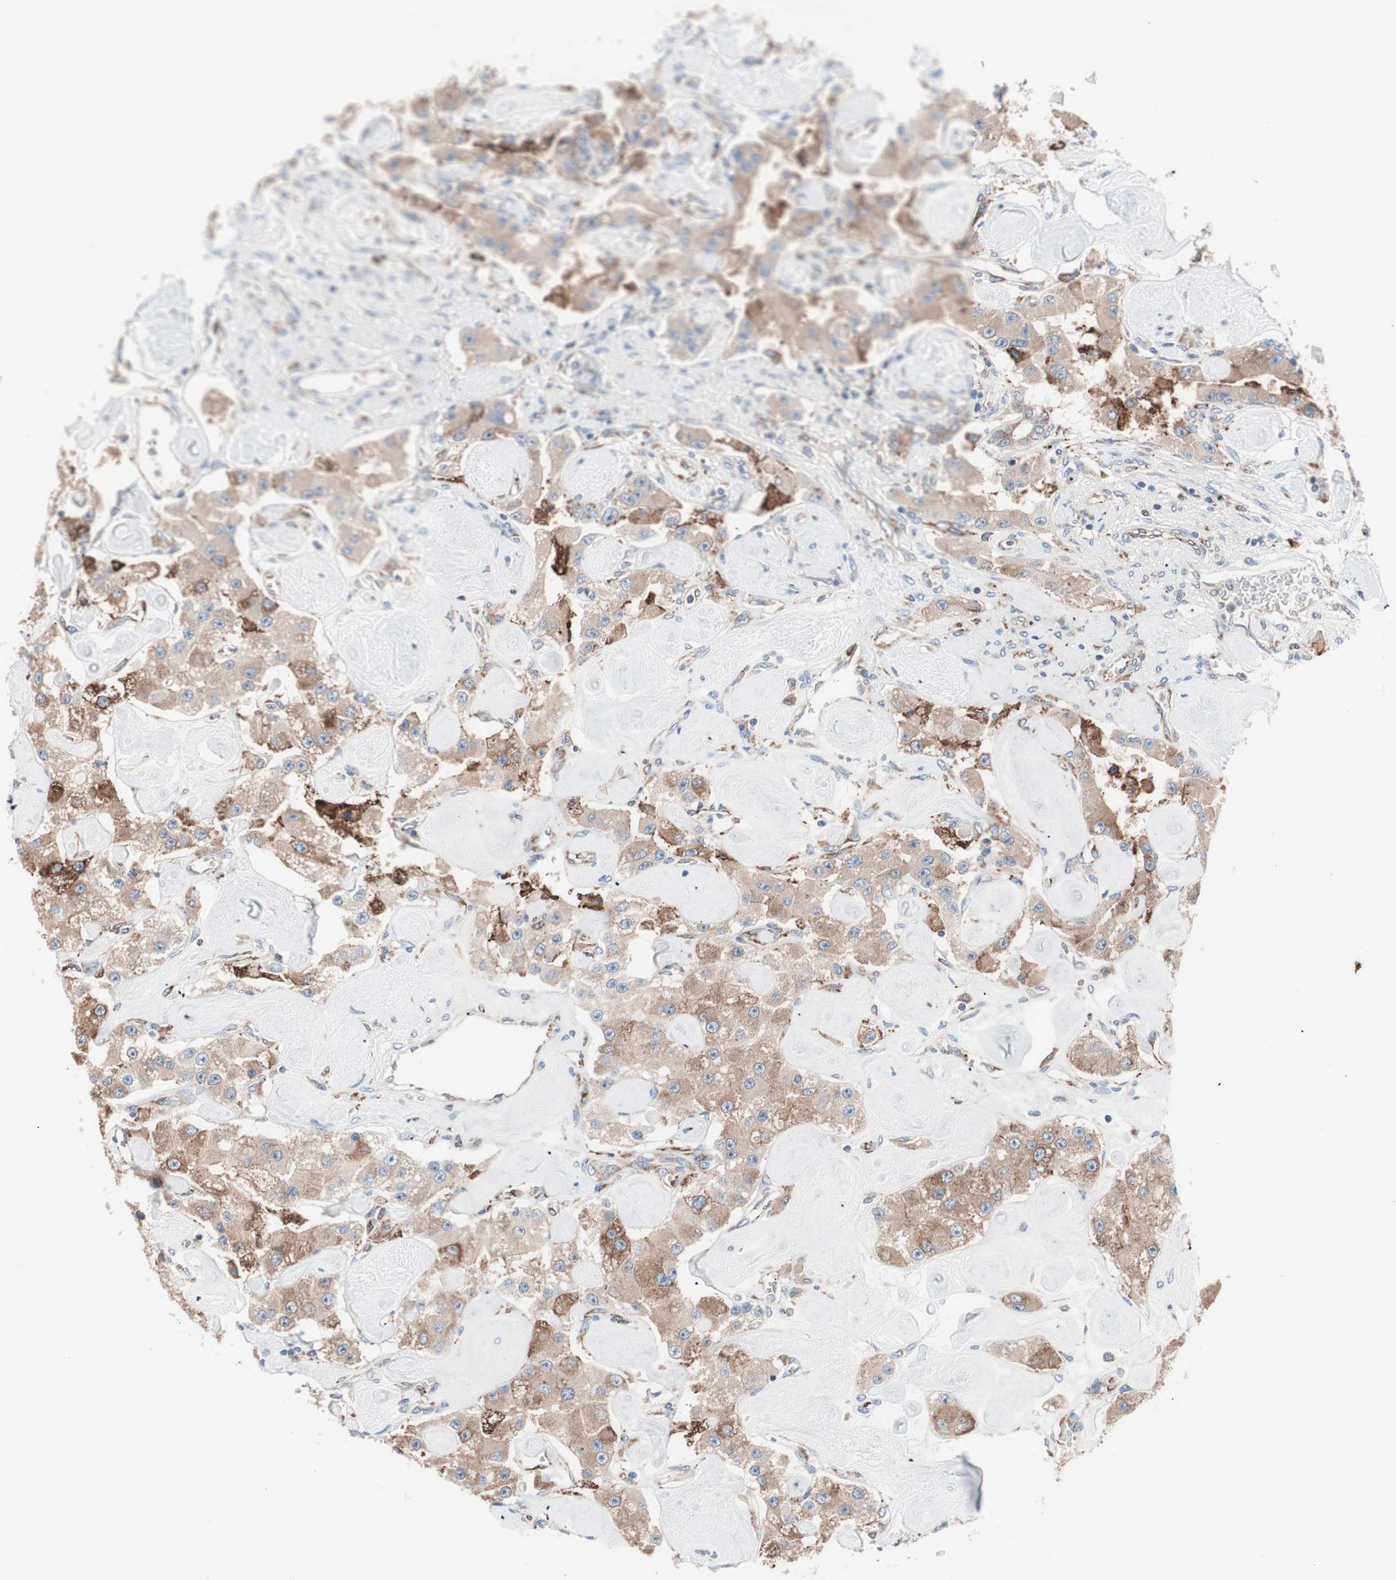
{"staining": {"intensity": "moderate", "quantity": "25%-75%", "location": "cytoplasmic/membranous"}, "tissue": "carcinoid", "cell_type": "Tumor cells", "image_type": "cancer", "snomed": [{"axis": "morphology", "description": "Carcinoid, malignant, NOS"}, {"axis": "topography", "description": "Pancreas"}], "caption": "An immunohistochemistry (IHC) photomicrograph of neoplastic tissue is shown. Protein staining in brown shows moderate cytoplasmic/membranous positivity in malignant carcinoid within tumor cells. Nuclei are stained in blue.", "gene": "SLC27A4", "patient": {"sex": "male", "age": 41}}